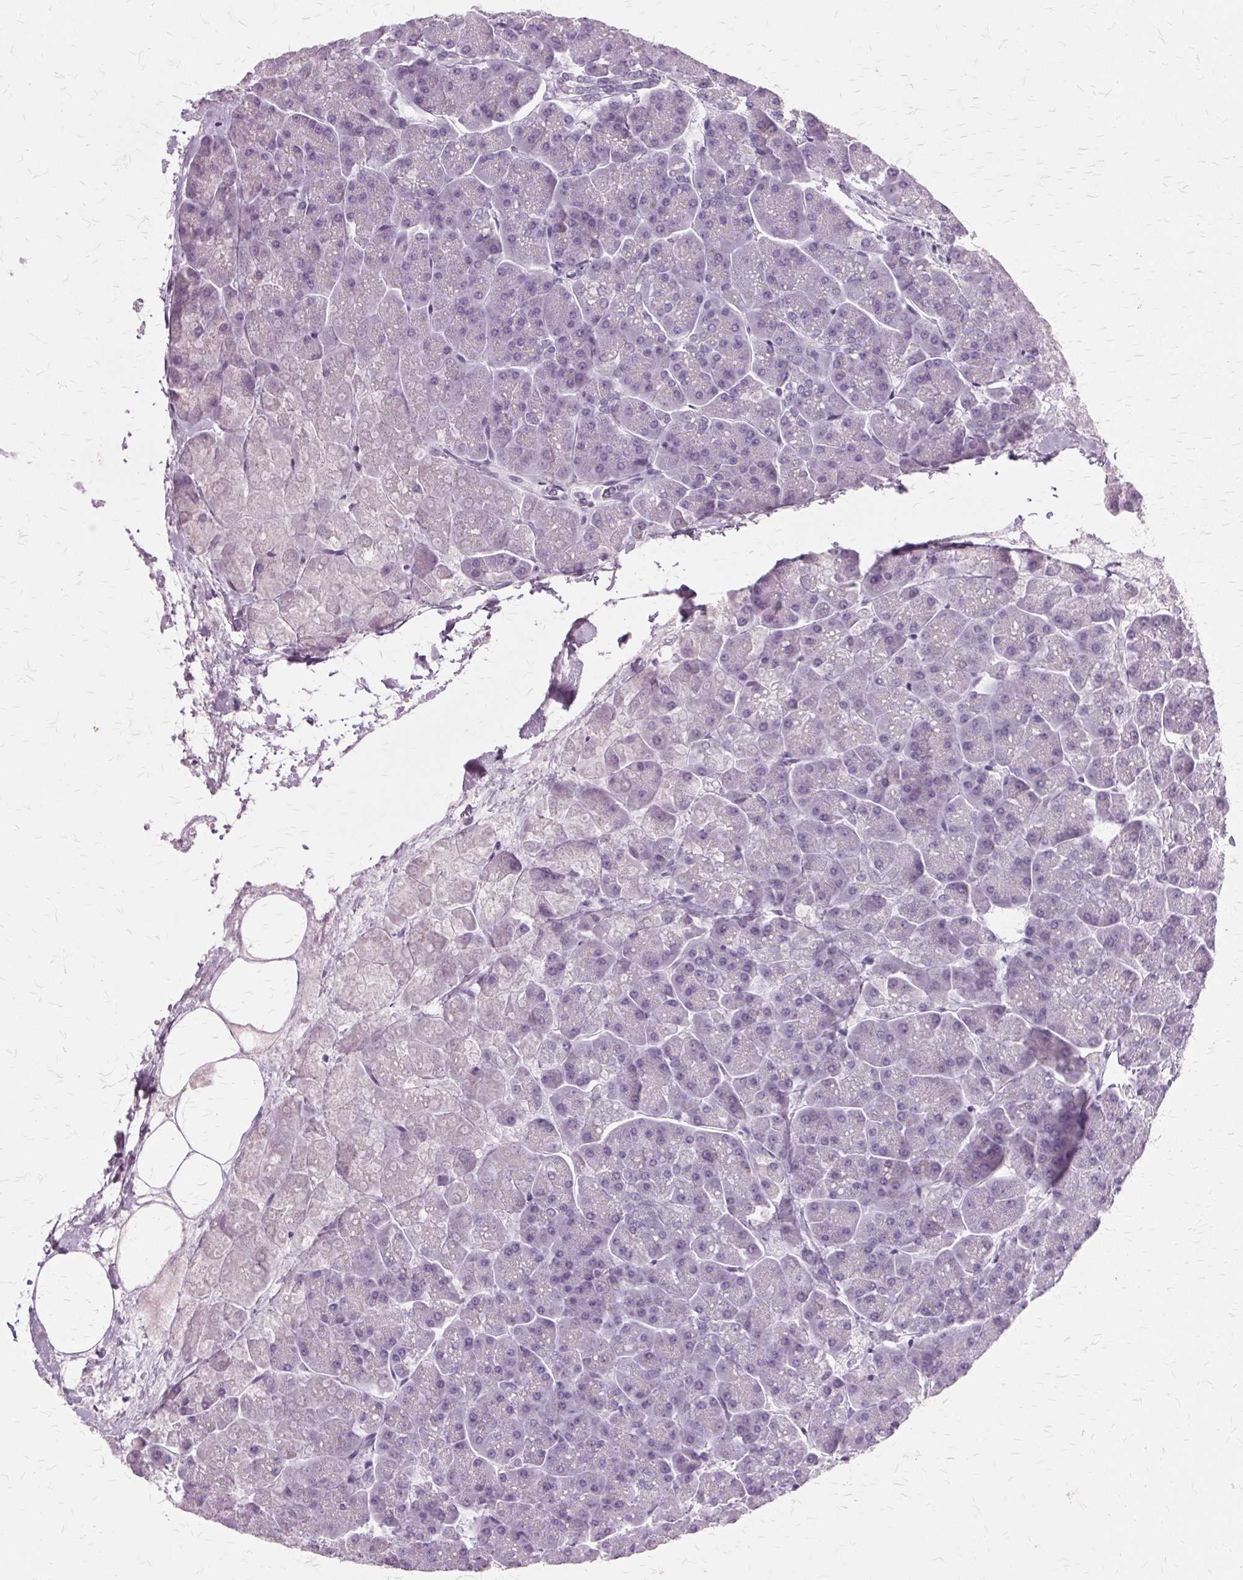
{"staining": {"intensity": "negative", "quantity": "none", "location": "none"}, "tissue": "pancreas", "cell_type": "Exocrine glandular cells", "image_type": "normal", "snomed": [{"axis": "morphology", "description": "Normal tissue, NOS"}, {"axis": "topography", "description": "Pancreas"}, {"axis": "topography", "description": "Peripheral nerve tissue"}], "caption": "DAB immunohistochemical staining of normal pancreas shows no significant expression in exocrine glandular cells.", "gene": "SLC45A3", "patient": {"sex": "male", "age": 54}}